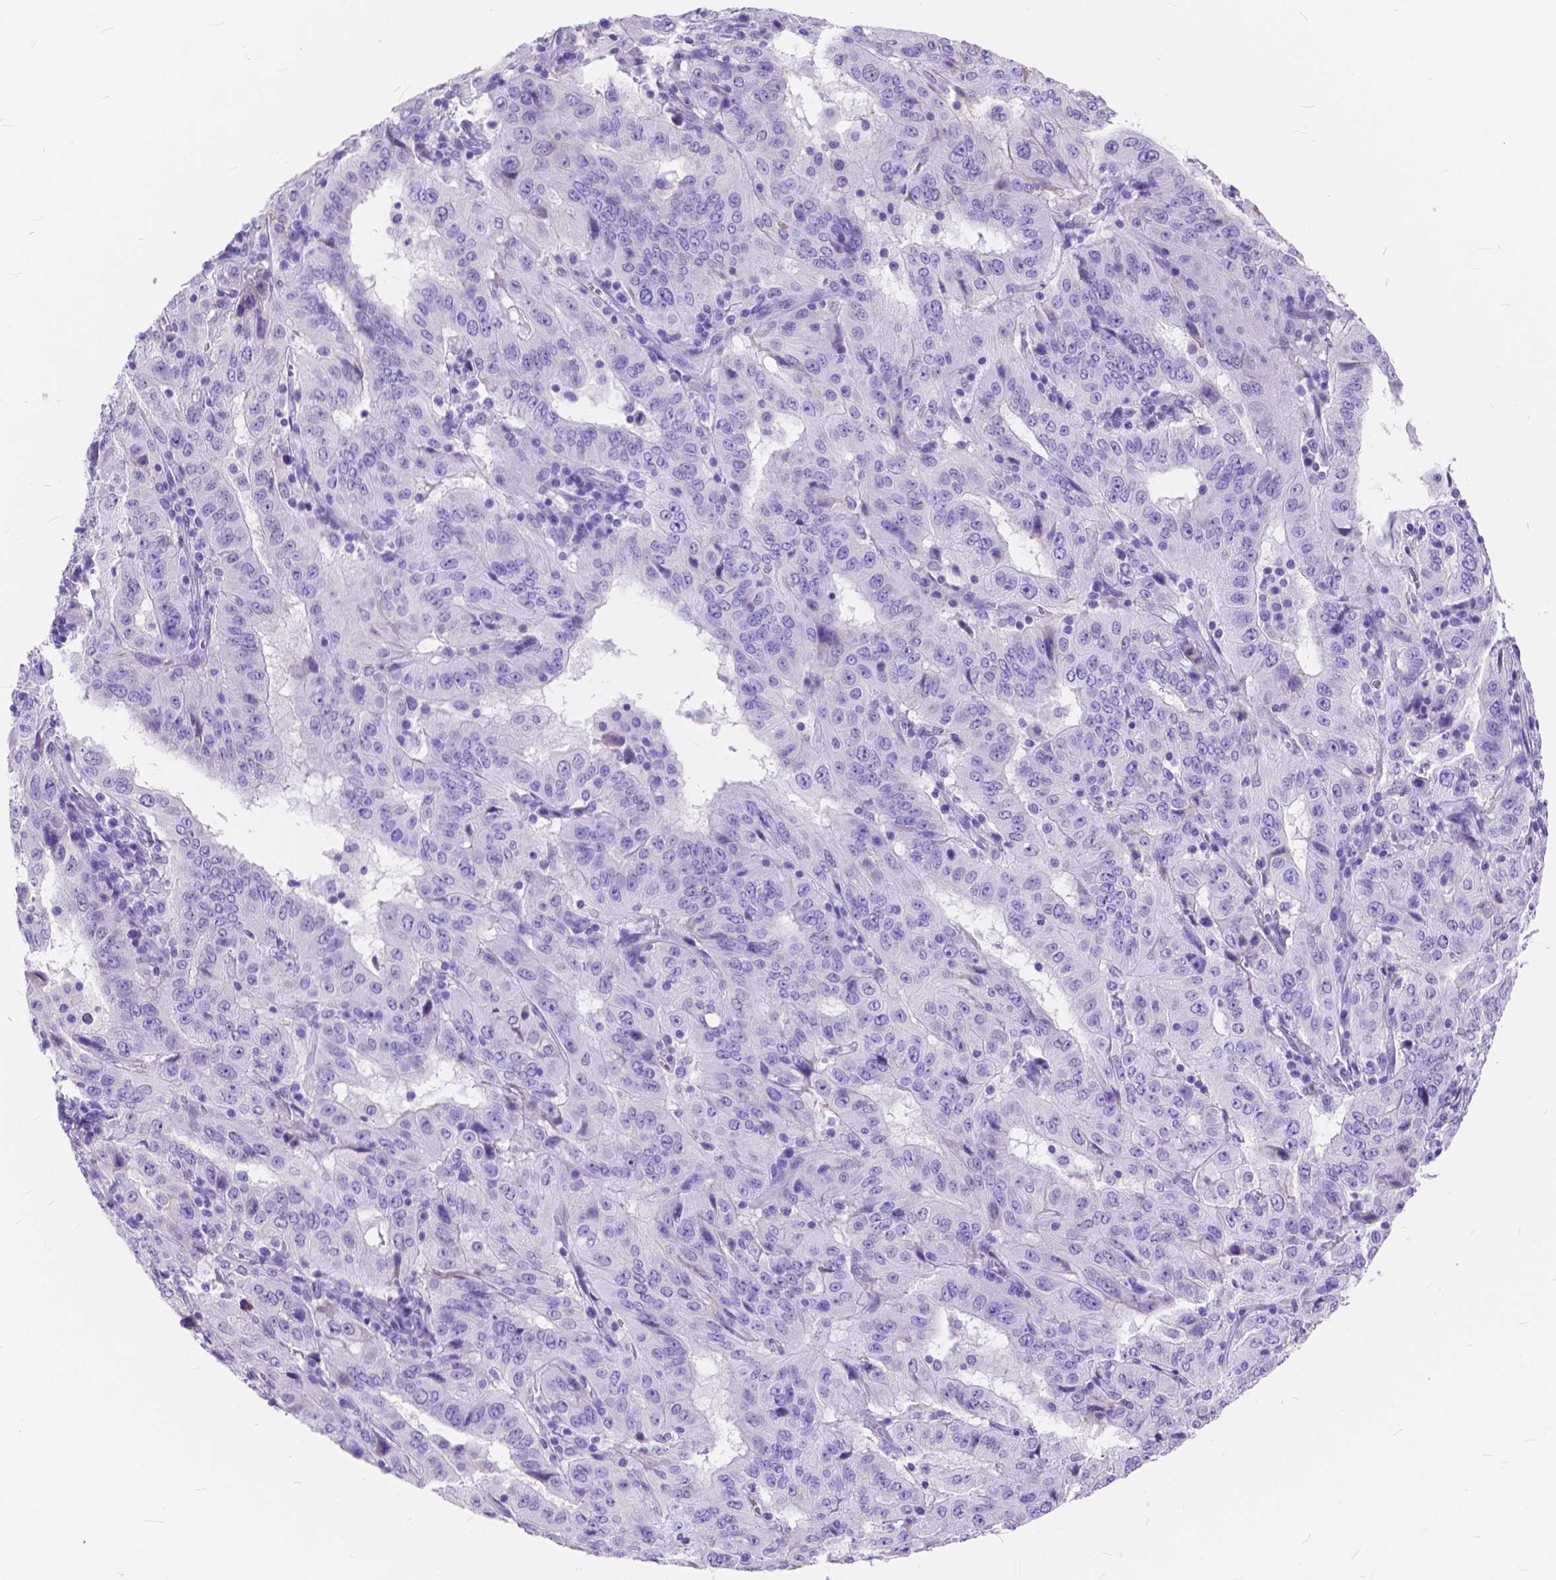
{"staining": {"intensity": "negative", "quantity": "none", "location": "none"}, "tissue": "pancreatic cancer", "cell_type": "Tumor cells", "image_type": "cancer", "snomed": [{"axis": "morphology", "description": "Adenocarcinoma, NOS"}, {"axis": "topography", "description": "Pancreas"}], "caption": "Human pancreatic cancer stained for a protein using IHC demonstrates no expression in tumor cells.", "gene": "FOXL2", "patient": {"sex": "male", "age": 63}}